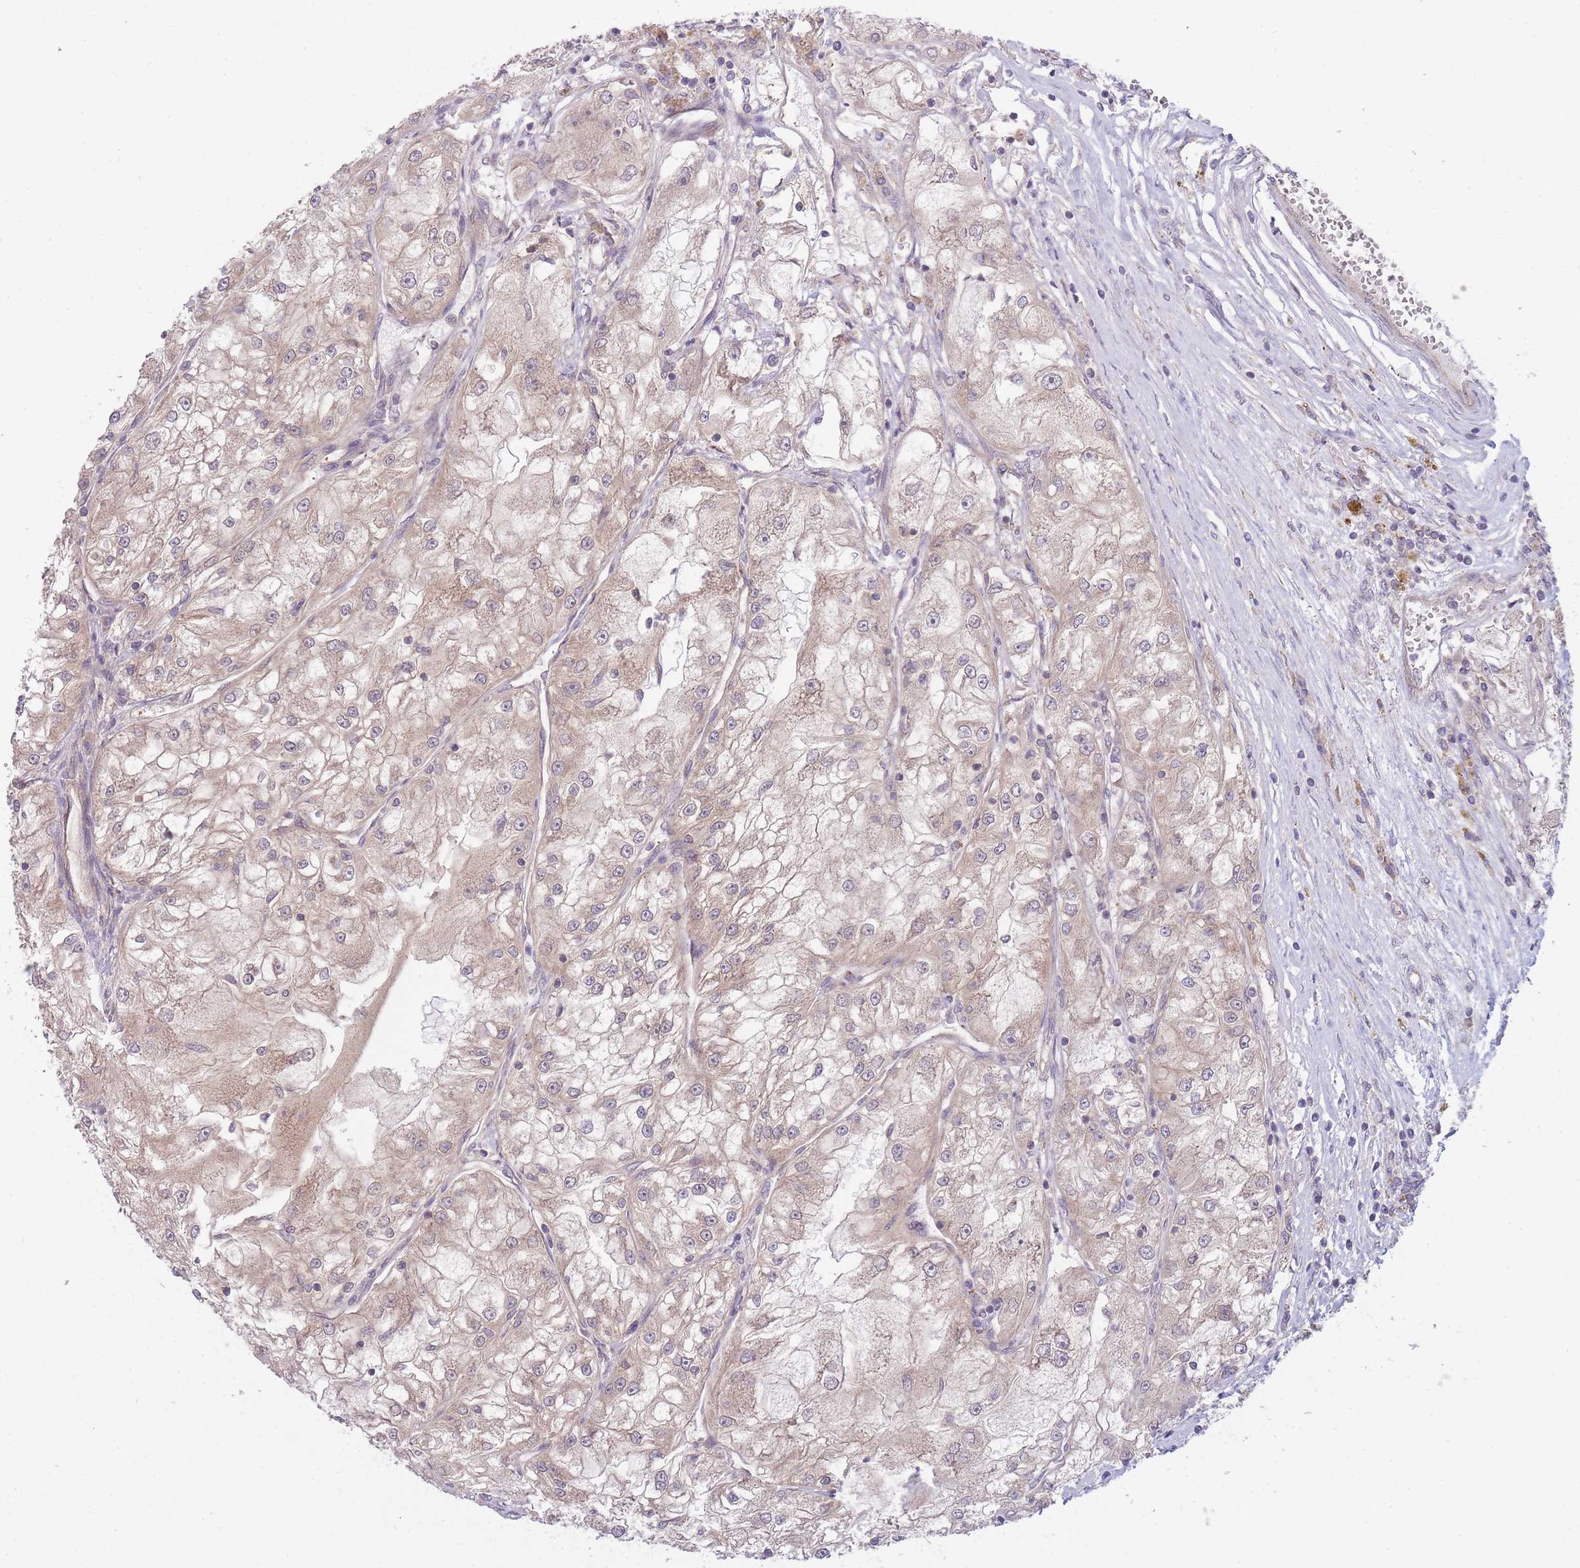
{"staining": {"intensity": "weak", "quantity": "25%-75%", "location": "cytoplasmic/membranous"}, "tissue": "renal cancer", "cell_type": "Tumor cells", "image_type": "cancer", "snomed": [{"axis": "morphology", "description": "Adenocarcinoma, NOS"}, {"axis": "topography", "description": "Kidney"}], "caption": "About 25%-75% of tumor cells in renal adenocarcinoma show weak cytoplasmic/membranous protein positivity as visualized by brown immunohistochemical staining.", "gene": "PFDN6", "patient": {"sex": "female", "age": 72}}